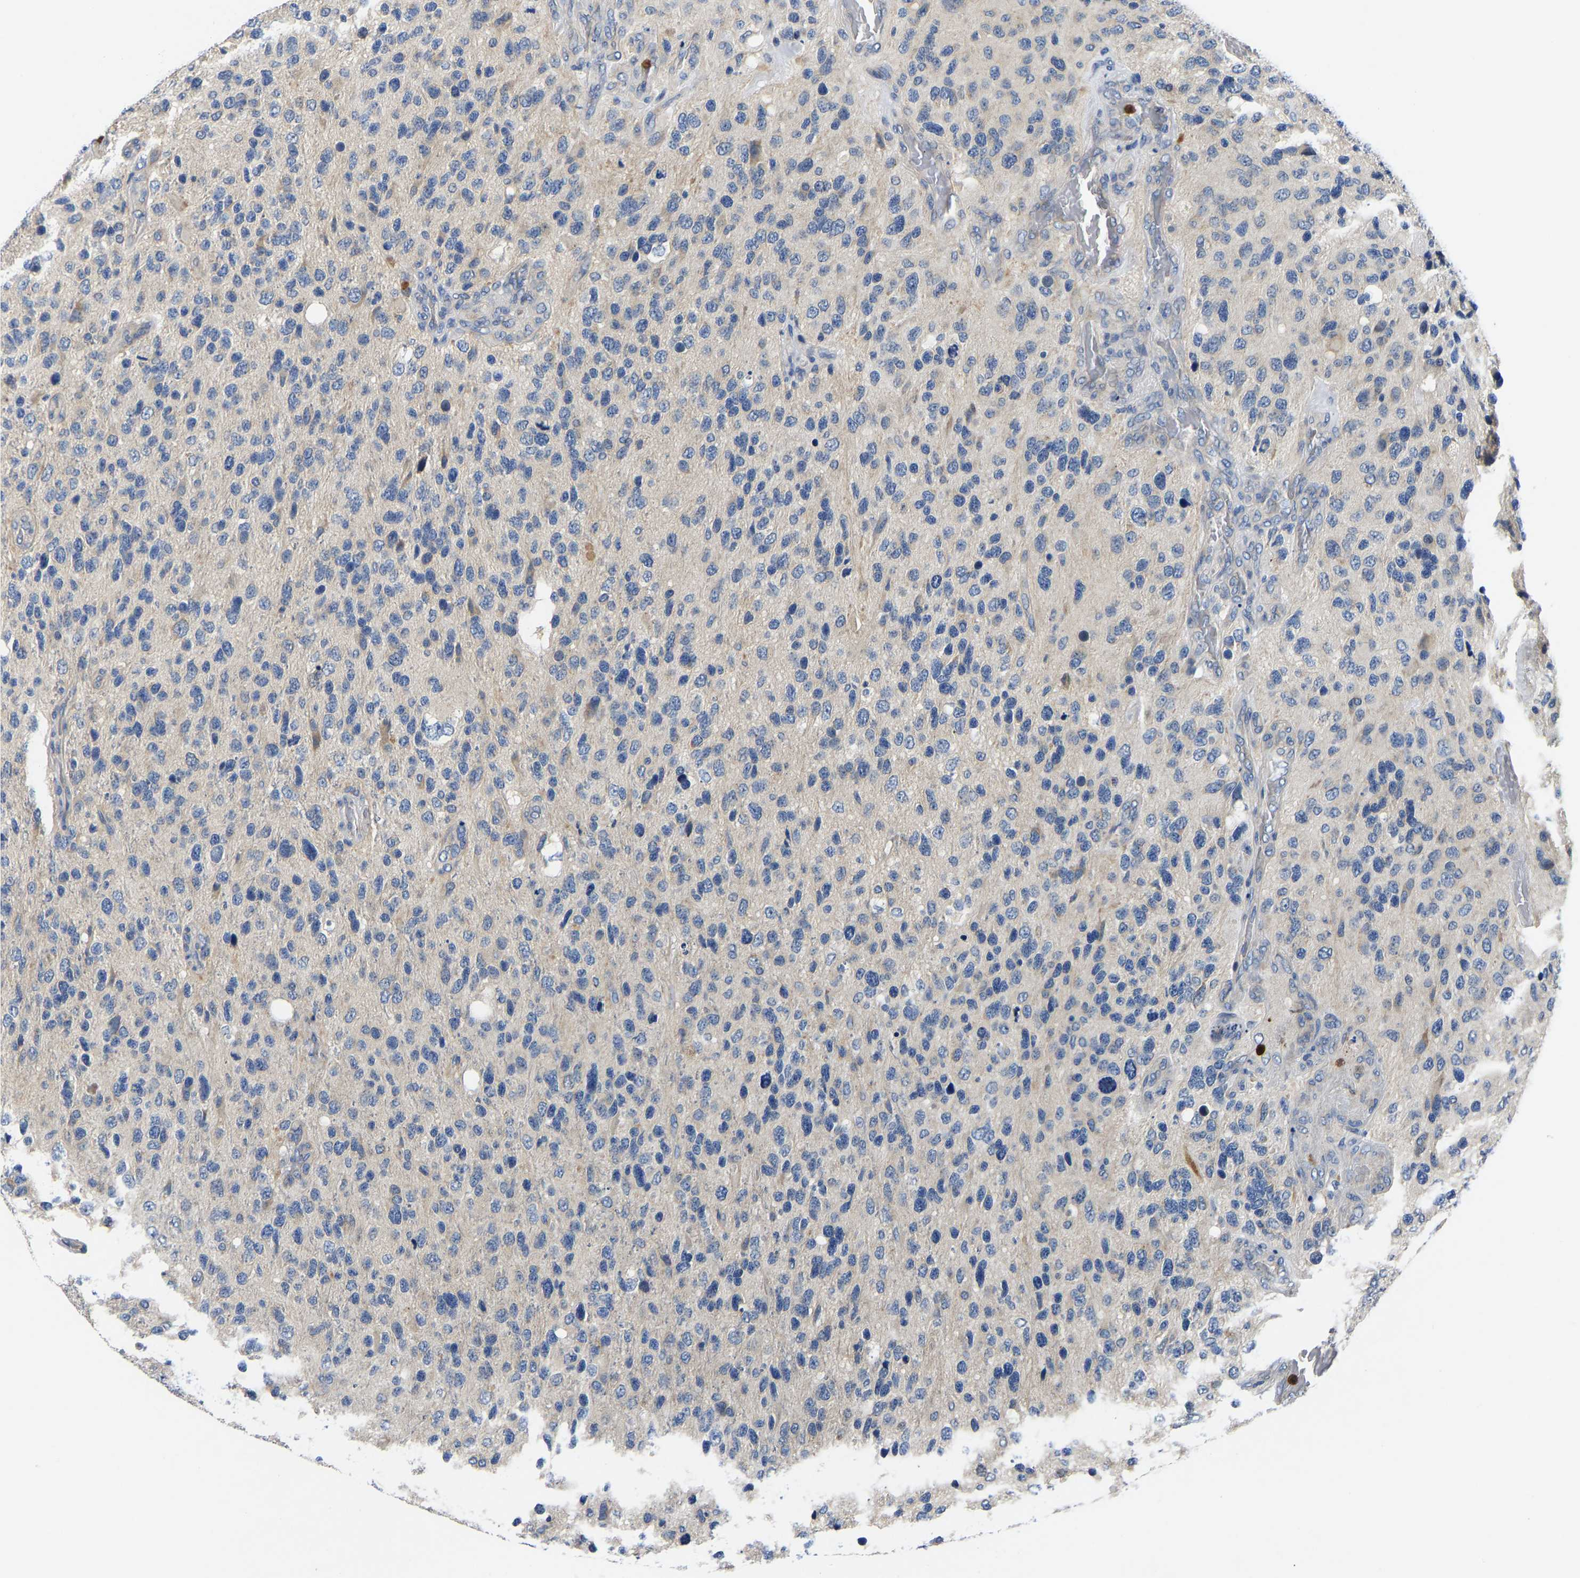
{"staining": {"intensity": "negative", "quantity": "none", "location": "none"}, "tissue": "glioma", "cell_type": "Tumor cells", "image_type": "cancer", "snomed": [{"axis": "morphology", "description": "Glioma, malignant, High grade"}, {"axis": "topography", "description": "Brain"}], "caption": "Tumor cells show no significant positivity in glioma.", "gene": "TOR1B", "patient": {"sex": "female", "age": 58}}